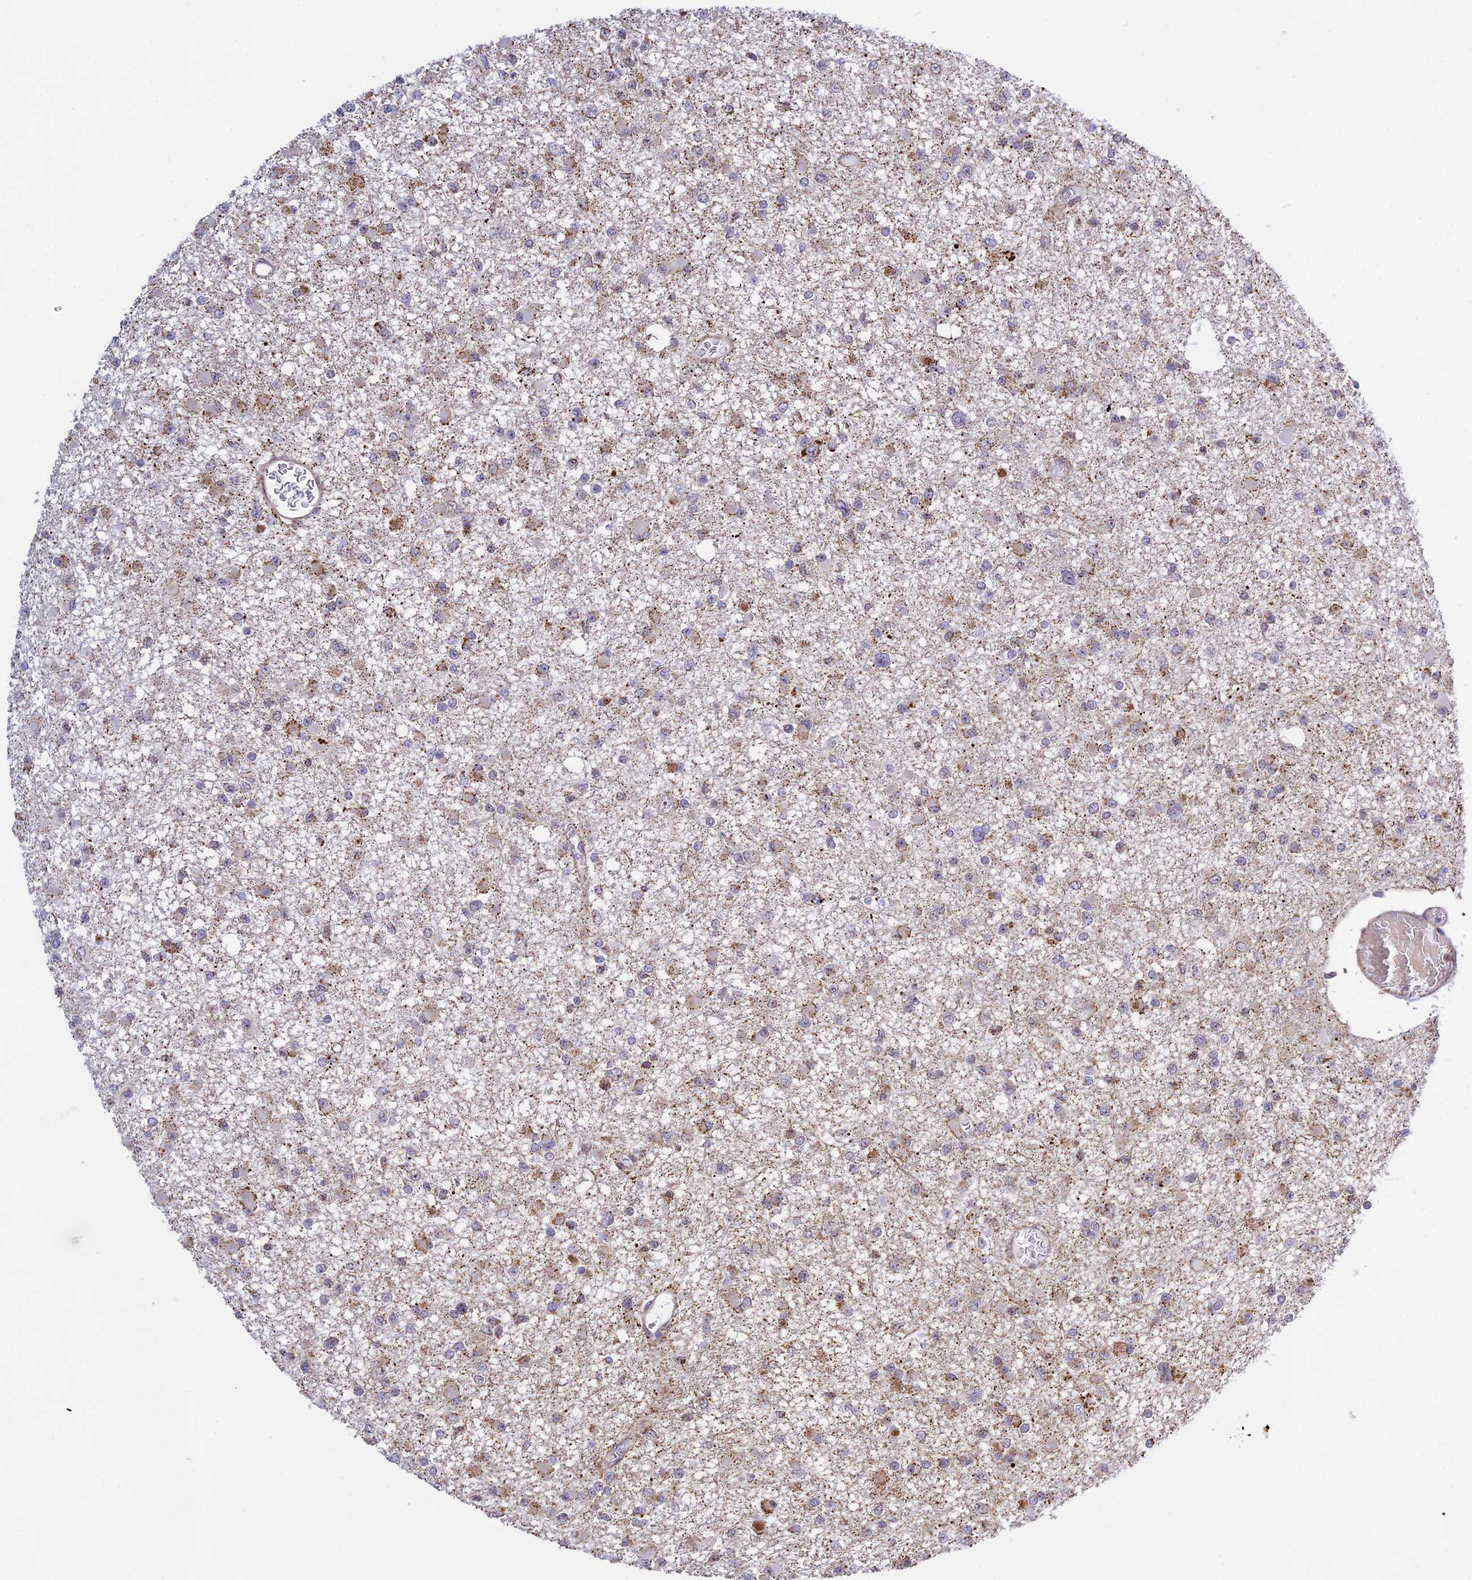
{"staining": {"intensity": "weak", "quantity": "<25%", "location": "cytoplasmic/membranous"}, "tissue": "glioma", "cell_type": "Tumor cells", "image_type": "cancer", "snomed": [{"axis": "morphology", "description": "Glioma, malignant, Low grade"}, {"axis": "topography", "description": "Brain"}], "caption": "Immunohistochemical staining of glioma exhibits no significant staining in tumor cells.", "gene": "POLR1G", "patient": {"sex": "female", "age": 22}}